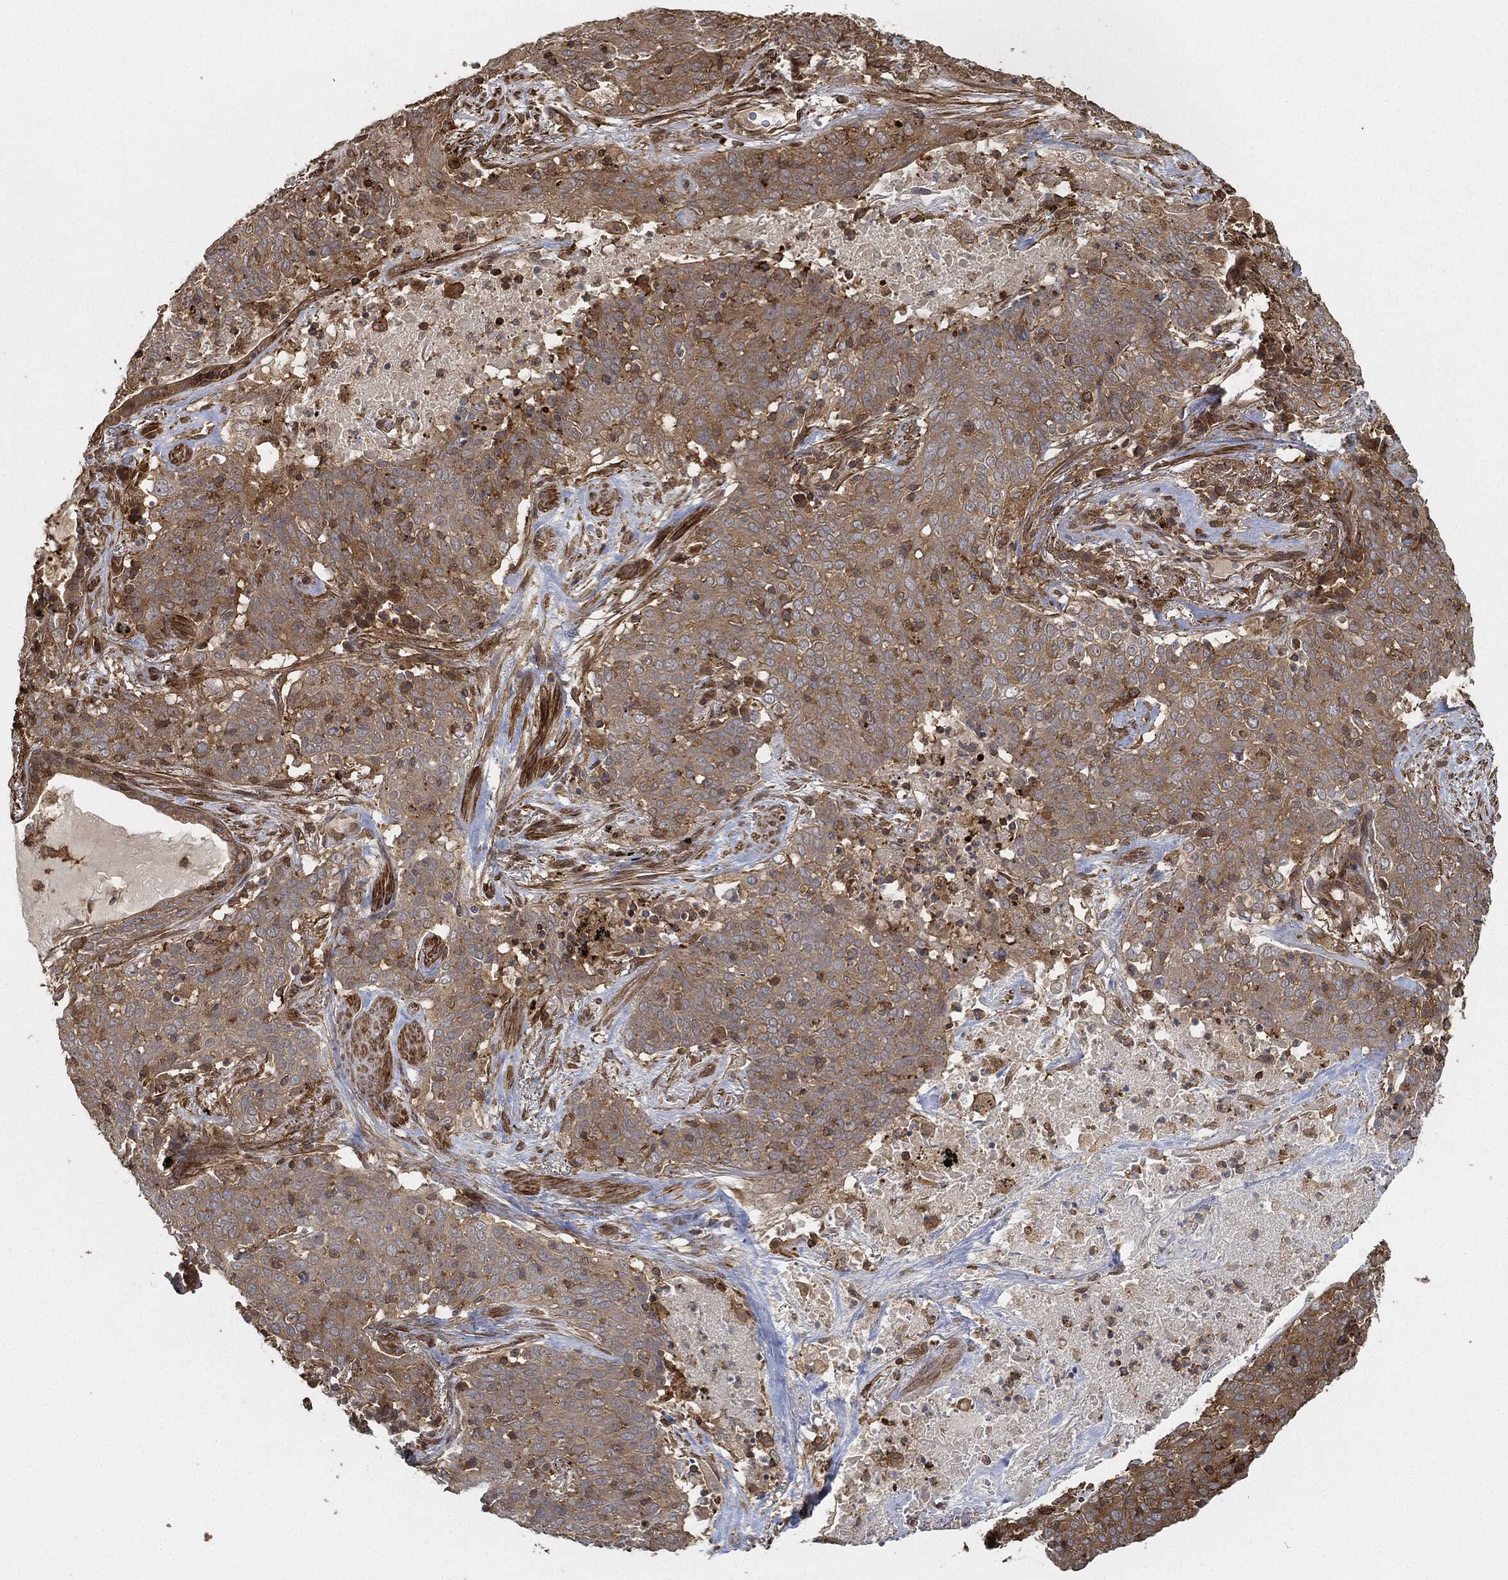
{"staining": {"intensity": "weak", "quantity": "<25%", "location": "cytoplasmic/membranous"}, "tissue": "lung cancer", "cell_type": "Tumor cells", "image_type": "cancer", "snomed": [{"axis": "morphology", "description": "Squamous cell carcinoma, NOS"}, {"axis": "topography", "description": "Lung"}], "caption": "High power microscopy histopathology image of an immunohistochemistry (IHC) image of lung squamous cell carcinoma, revealing no significant staining in tumor cells.", "gene": "TPT1", "patient": {"sex": "male", "age": 82}}